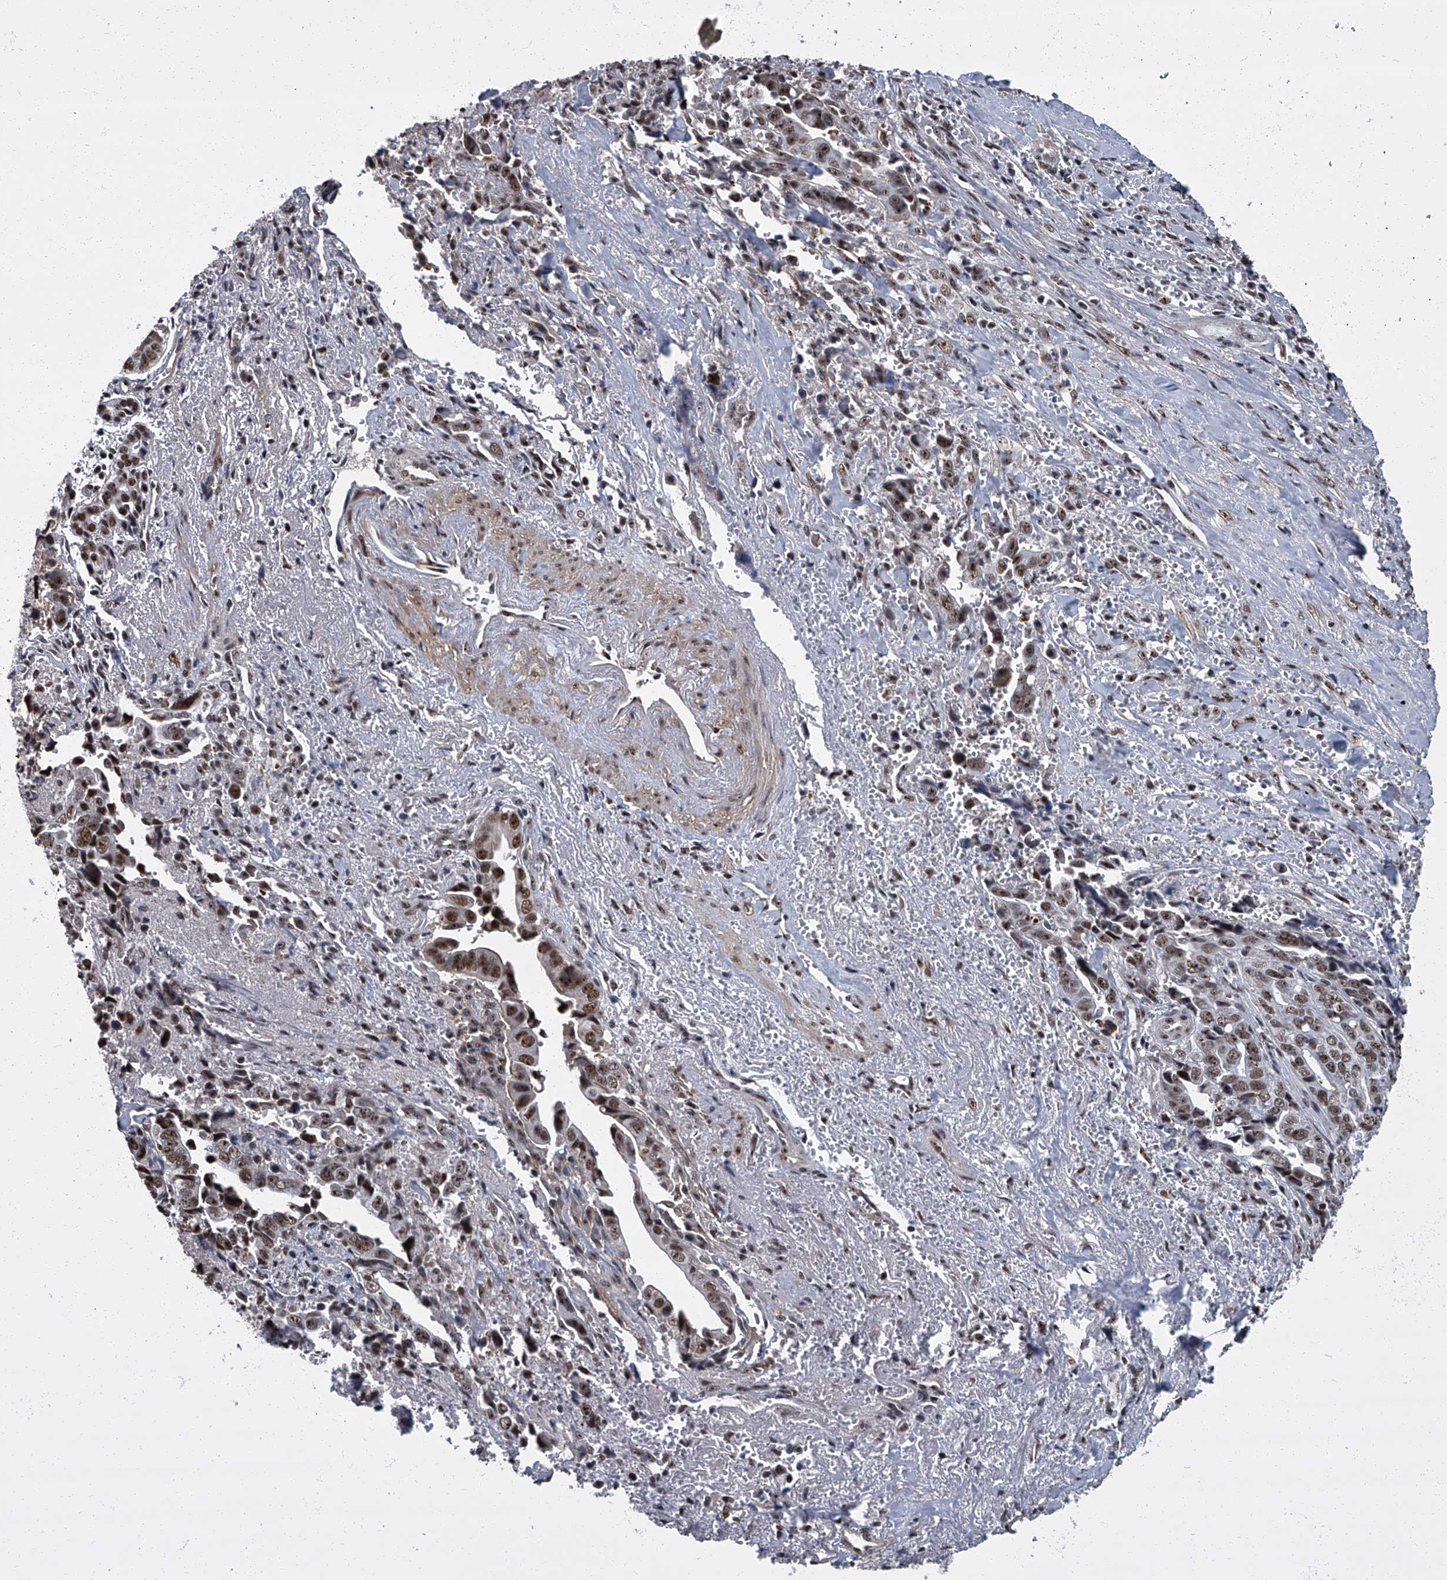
{"staining": {"intensity": "moderate", "quantity": ">75%", "location": "nuclear"}, "tissue": "liver cancer", "cell_type": "Tumor cells", "image_type": "cancer", "snomed": [{"axis": "morphology", "description": "Cholangiocarcinoma"}, {"axis": "topography", "description": "Liver"}], "caption": "Immunohistochemical staining of liver cancer (cholangiocarcinoma) reveals moderate nuclear protein positivity in about >75% of tumor cells.", "gene": "ZNF518B", "patient": {"sex": "female", "age": 79}}